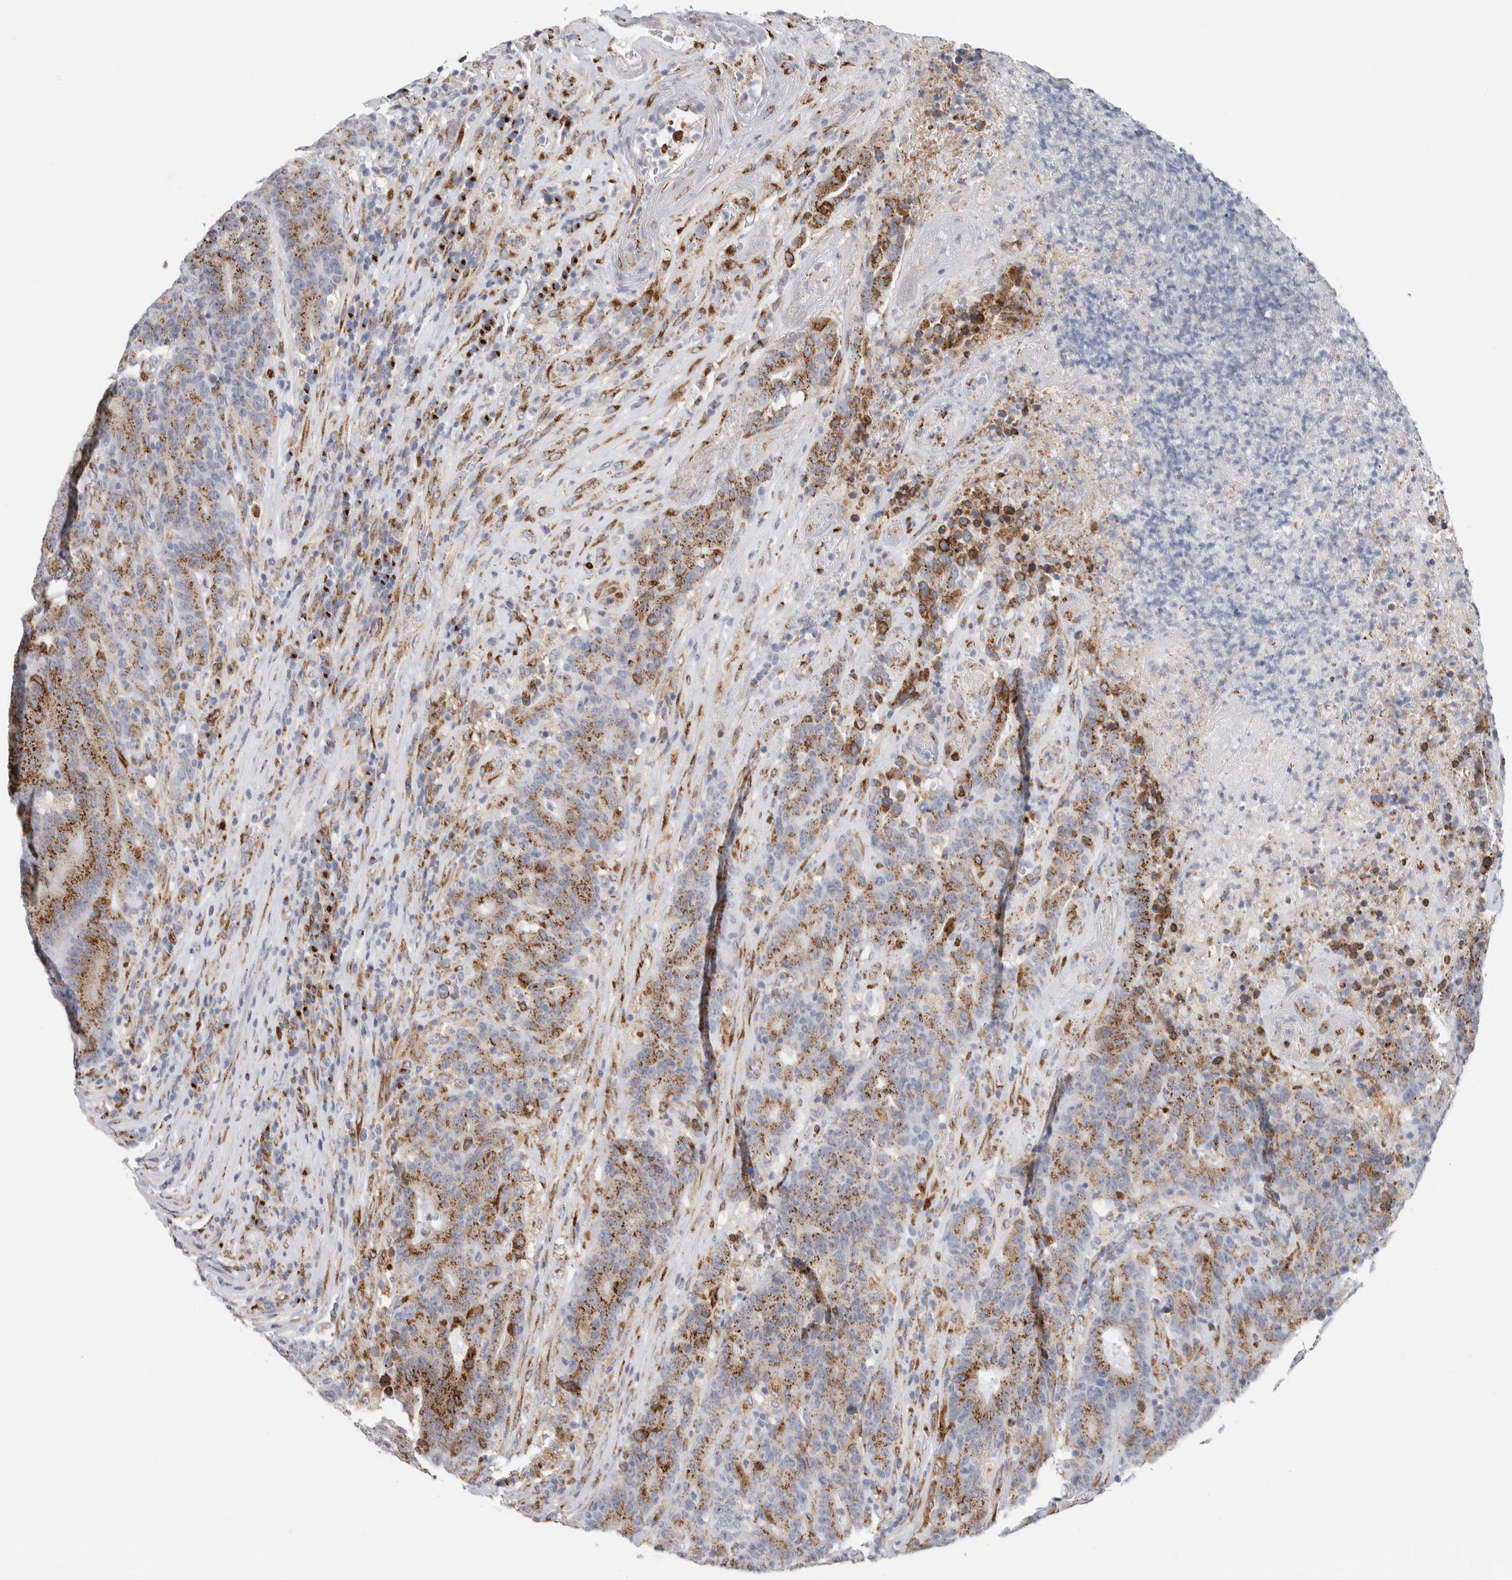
{"staining": {"intensity": "moderate", "quantity": ">75%", "location": "cytoplasmic/membranous"}, "tissue": "colorectal cancer", "cell_type": "Tumor cells", "image_type": "cancer", "snomed": [{"axis": "morphology", "description": "Normal tissue, NOS"}, {"axis": "morphology", "description": "Adenocarcinoma, NOS"}, {"axis": "topography", "description": "Colon"}], "caption": "Protein positivity by immunohistochemistry (IHC) reveals moderate cytoplasmic/membranous positivity in approximately >75% of tumor cells in adenocarcinoma (colorectal). Using DAB (3,3'-diaminobenzidine) (brown) and hematoxylin (blue) stains, captured at high magnification using brightfield microscopy.", "gene": "MCFD2", "patient": {"sex": "female", "age": 75}}